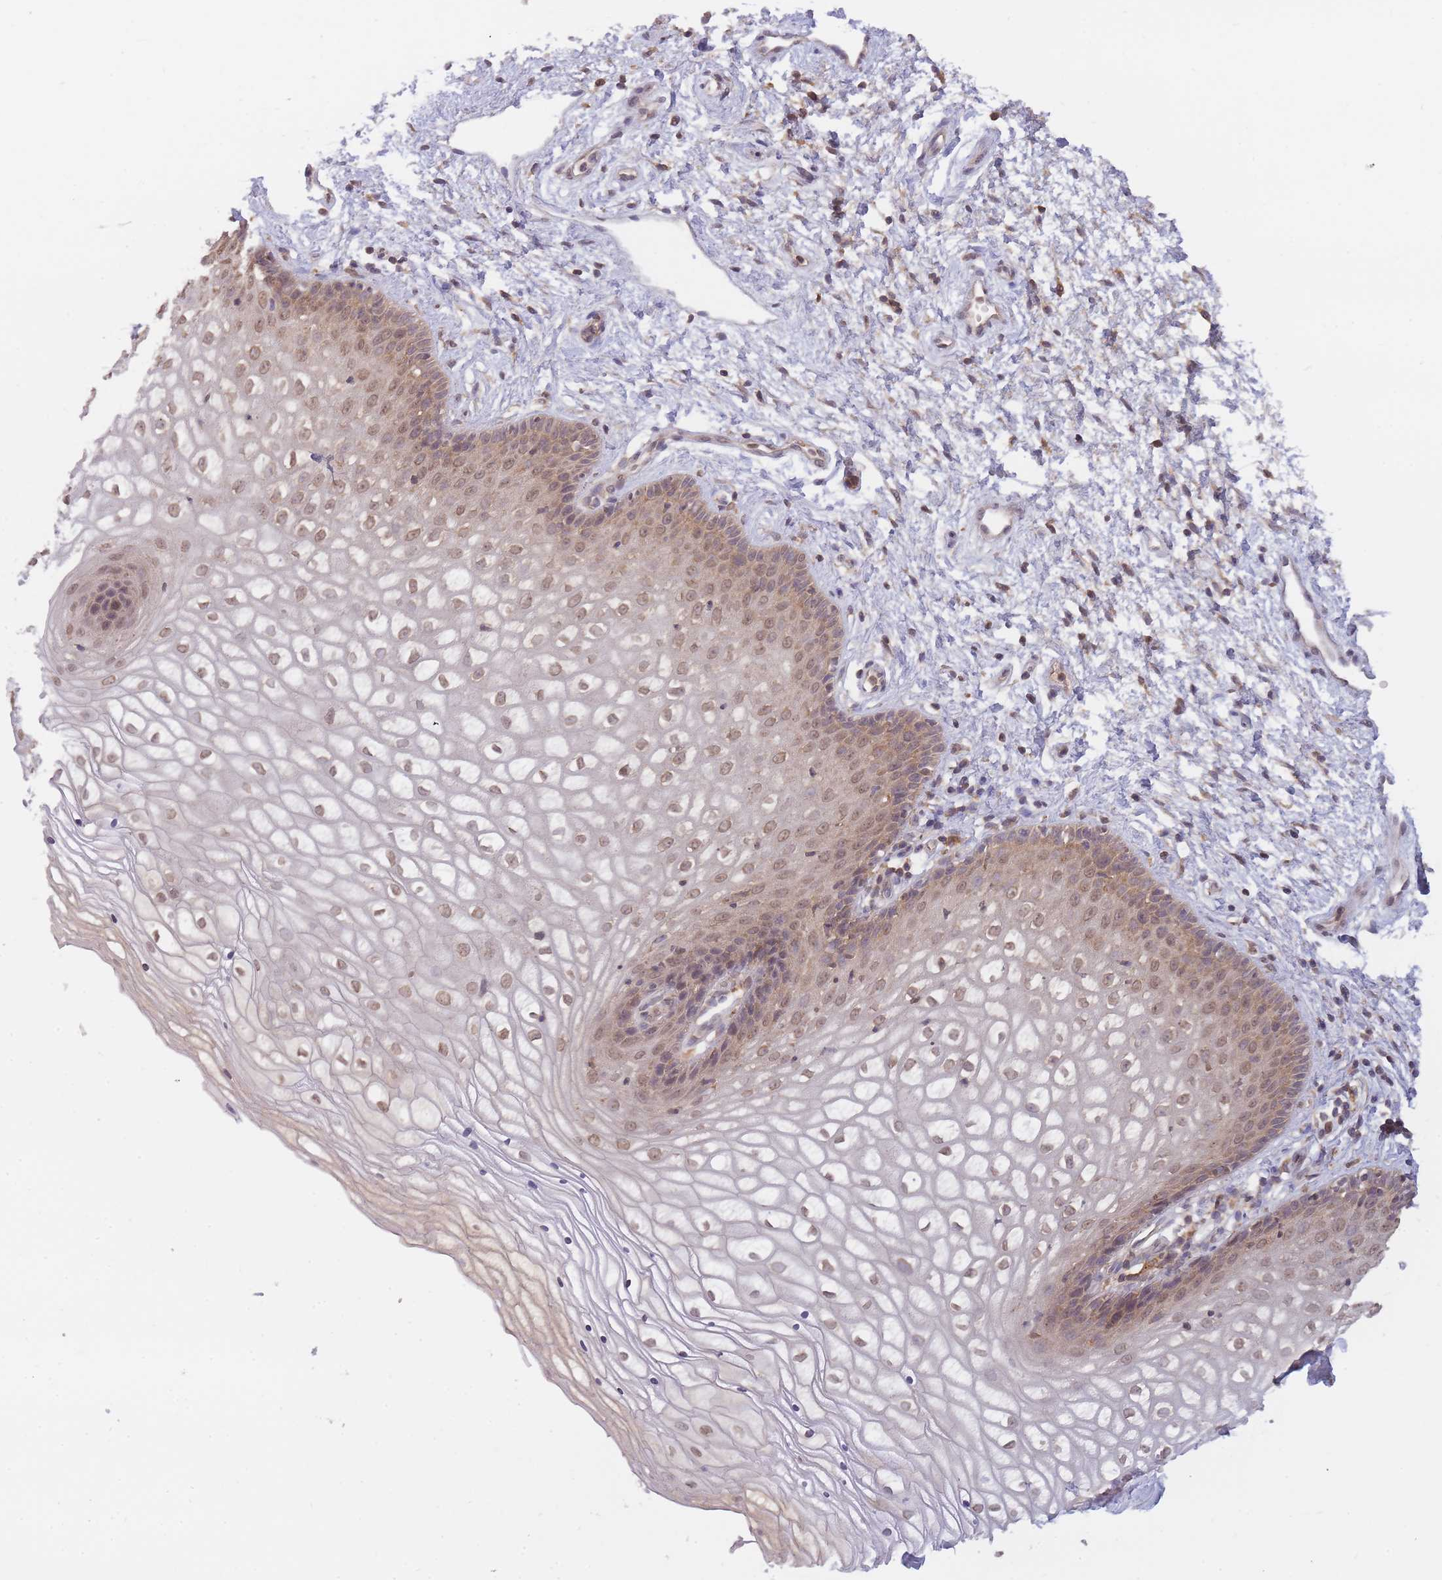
{"staining": {"intensity": "moderate", "quantity": ">75%", "location": "nuclear"}, "tissue": "vagina", "cell_type": "Squamous epithelial cells", "image_type": "normal", "snomed": [{"axis": "morphology", "description": "Normal tissue, NOS"}, {"axis": "topography", "description": "Vagina"}], "caption": "Squamous epithelial cells display moderate nuclear staining in approximately >75% of cells in benign vagina.", "gene": "PIP4P1", "patient": {"sex": "female", "age": 34}}